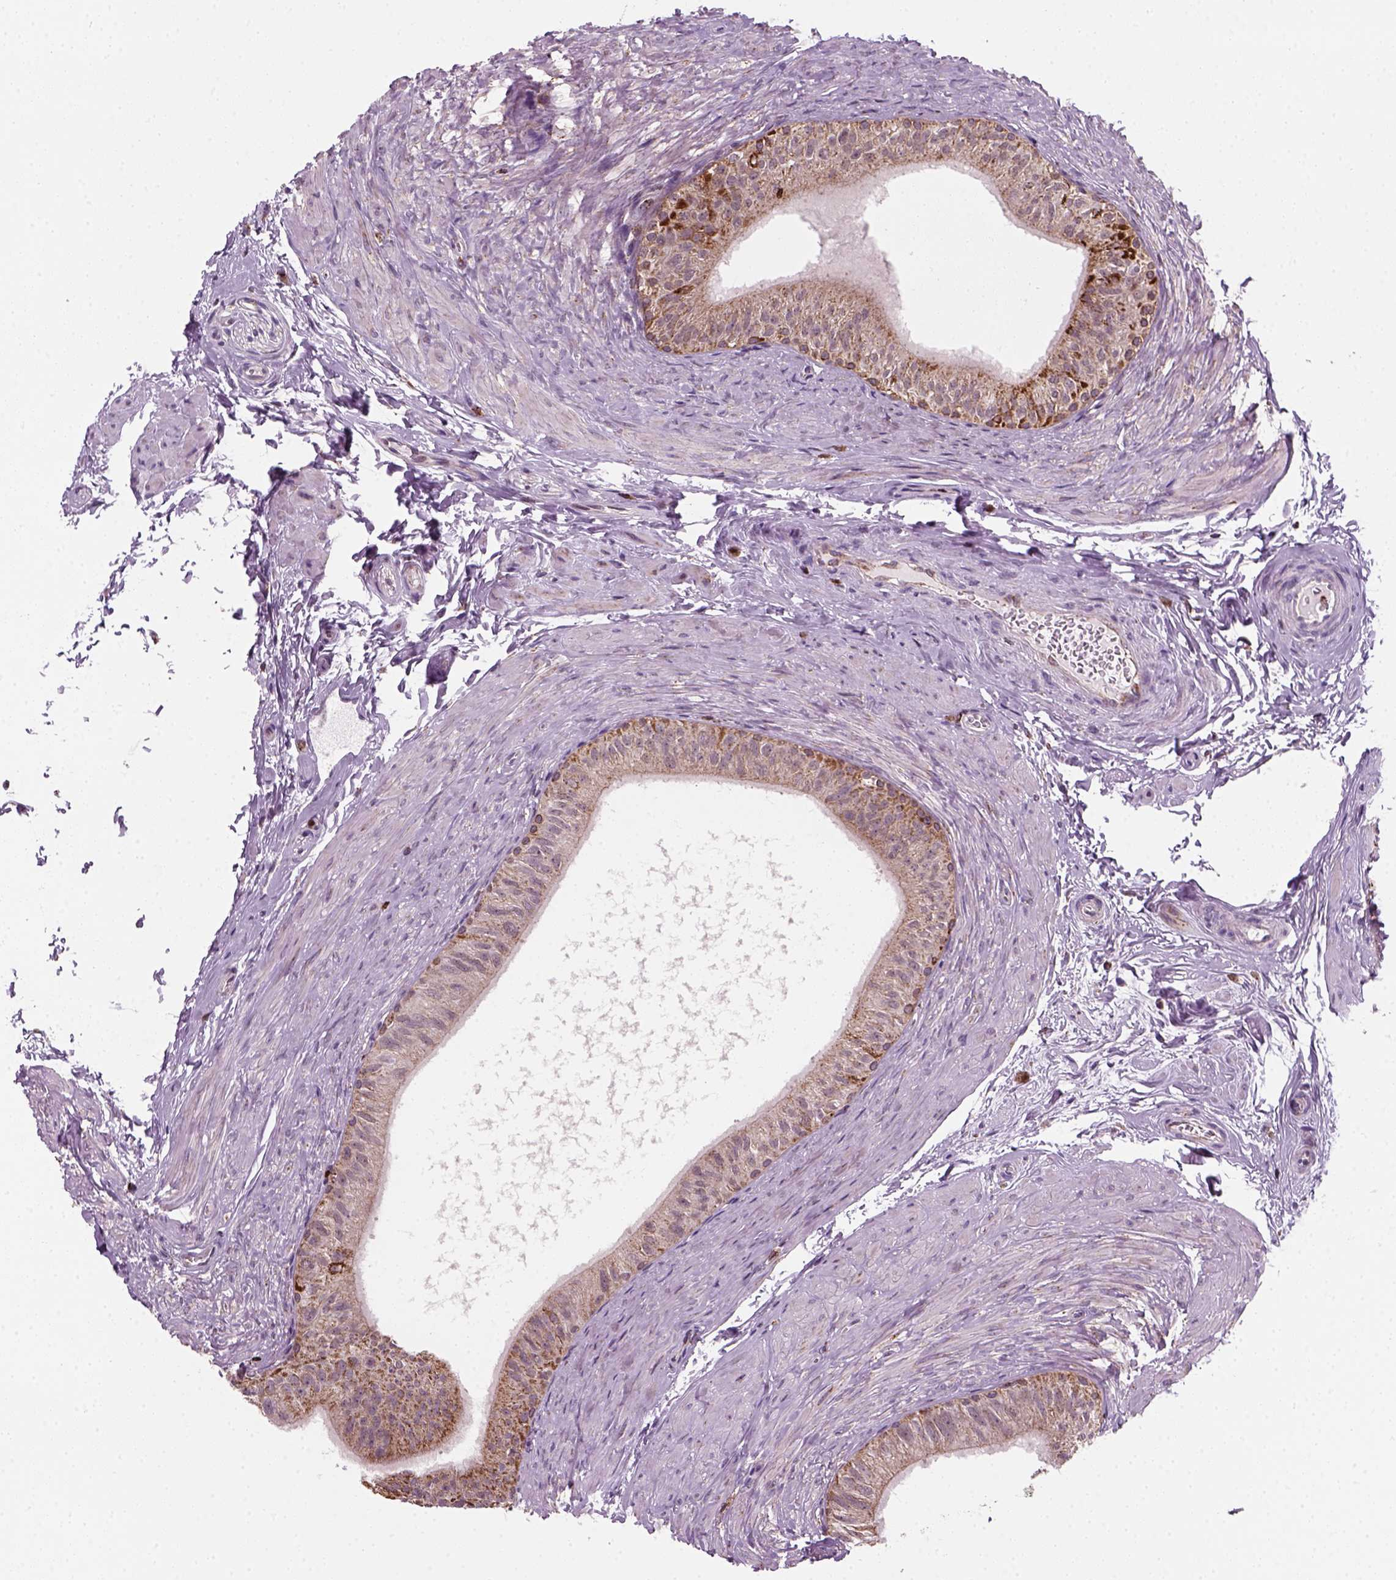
{"staining": {"intensity": "moderate", "quantity": "<25%", "location": "cytoplasmic/membranous"}, "tissue": "epididymis", "cell_type": "Glandular cells", "image_type": "normal", "snomed": [{"axis": "morphology", "description": "Normal tissue, NOS"}, {"axis": "topography", "description": "Epididymis"}], "caption": "The photomicrograph demonstrates a brown stain indicating the presence of a protein in the cytoplasmic/membranous of glandular cells in epididymis. (DAB IHC, brown staining for protein, blue staining for nuclei).", "gene": "NUDT16L1", "patient": {"sex": "male", "age": 36}}